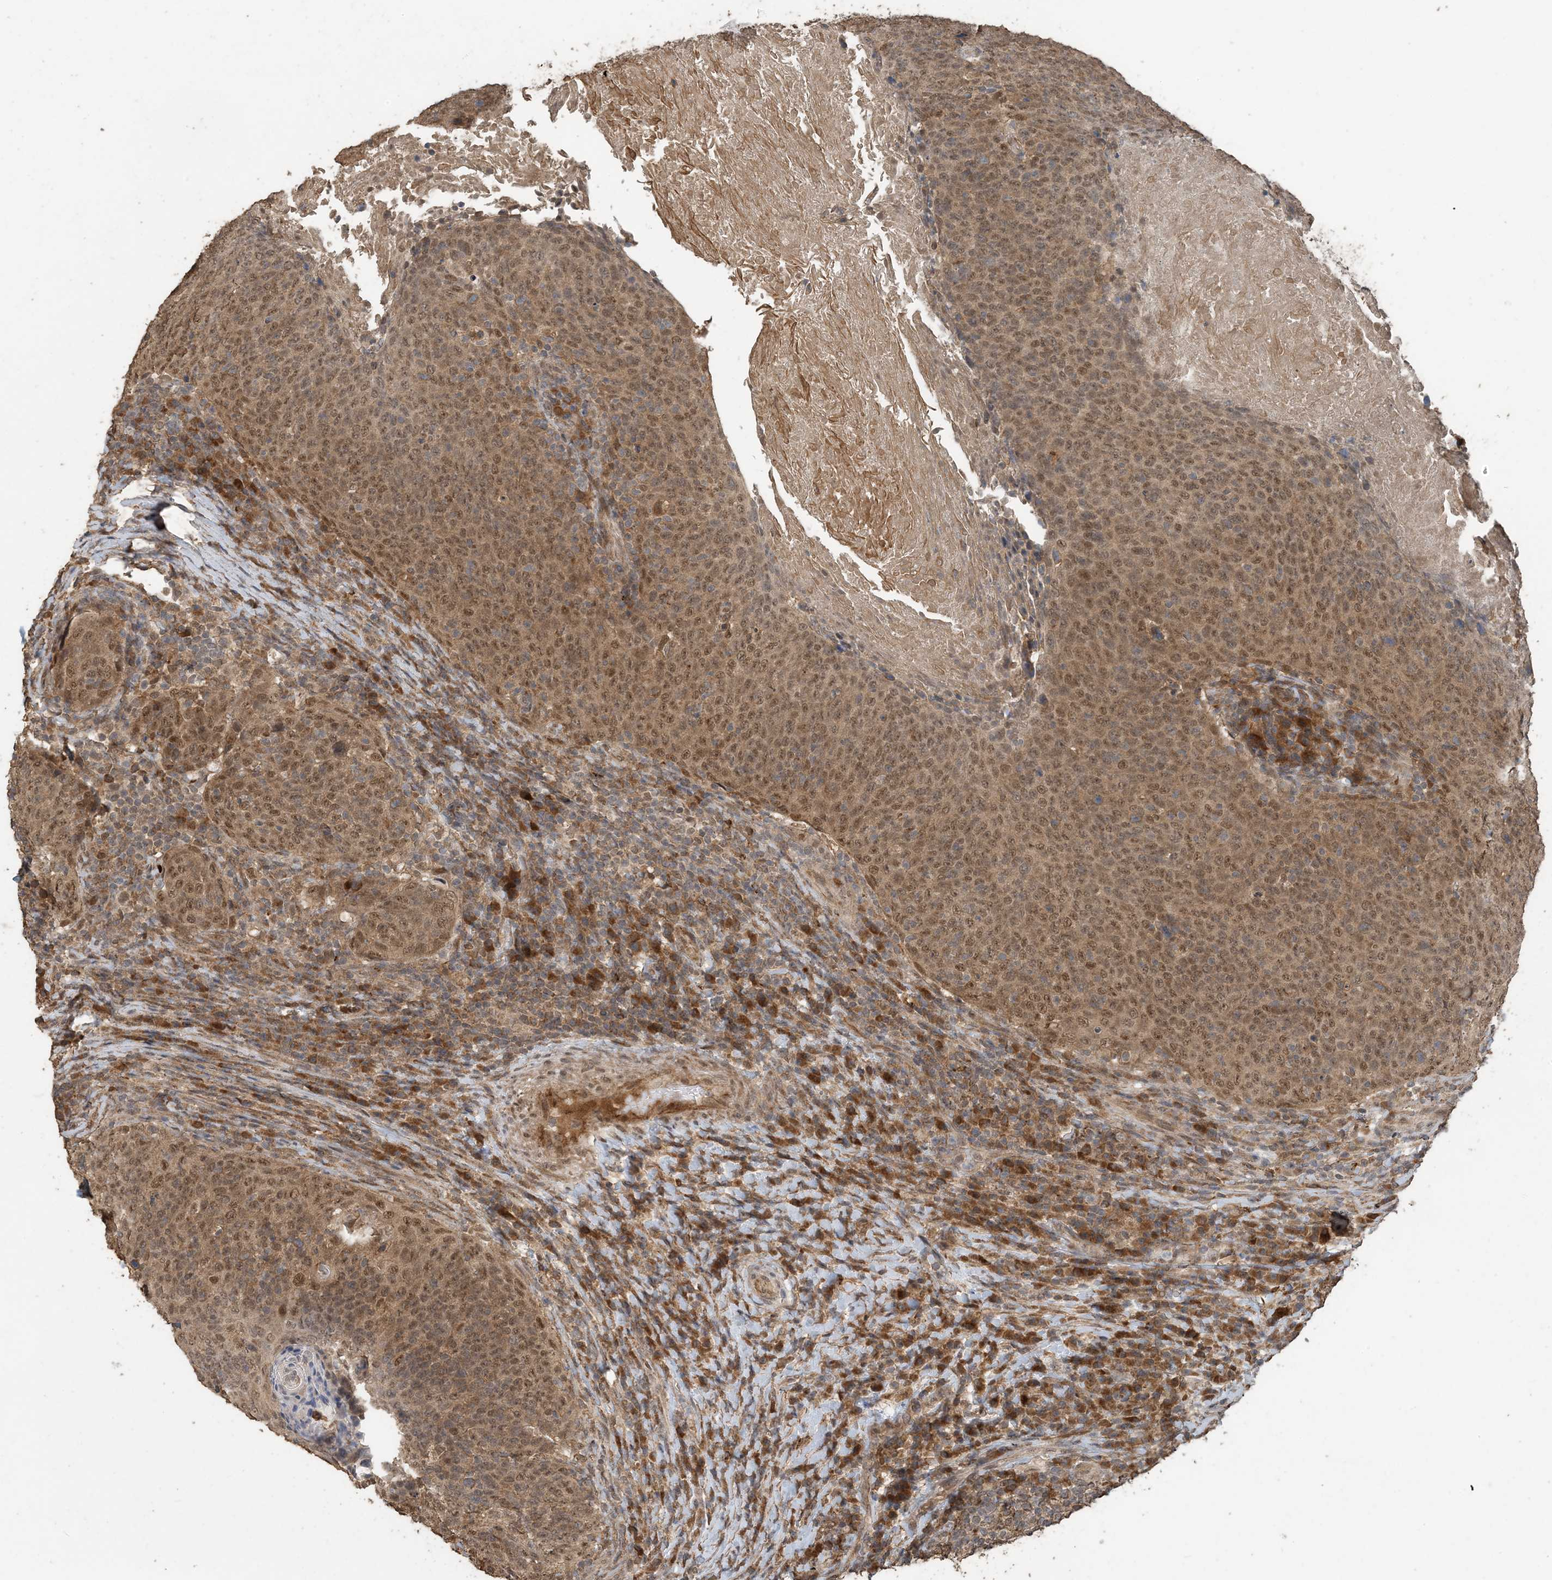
{"staining": {"intensity": "moderate", "quantity": ">75%", "location": "cytoplasmic/membranous,nuclear"}, "tissue": "head and neck cancer", "cell_type": "Tumor cells", "image_type": "cancer", "snomed": [{"axis": "morphology", "description": "Squamous cell carcinoma, NOS"}, {"axis": "morphology", "description": "Squamous cell carcinoma, metastatic, NOS"}, {"axis": "topography", "description": "Lymph node"}, {"axis": "topography", "description": "Head-Neck"}], "caption": "Immunohistochemistry (IHC) (DAB) staining of head and neck cancer (squamous cell carcinoma) reveals moderate cytoplasmic/membranous and nuclear protein expression in about >75% of tumor cells. (DAB IHC, brown staining for protein, blue staining for nuclei).", "gene": "ZC3H12A", "patient": {"sex": "male", "age": 62}}